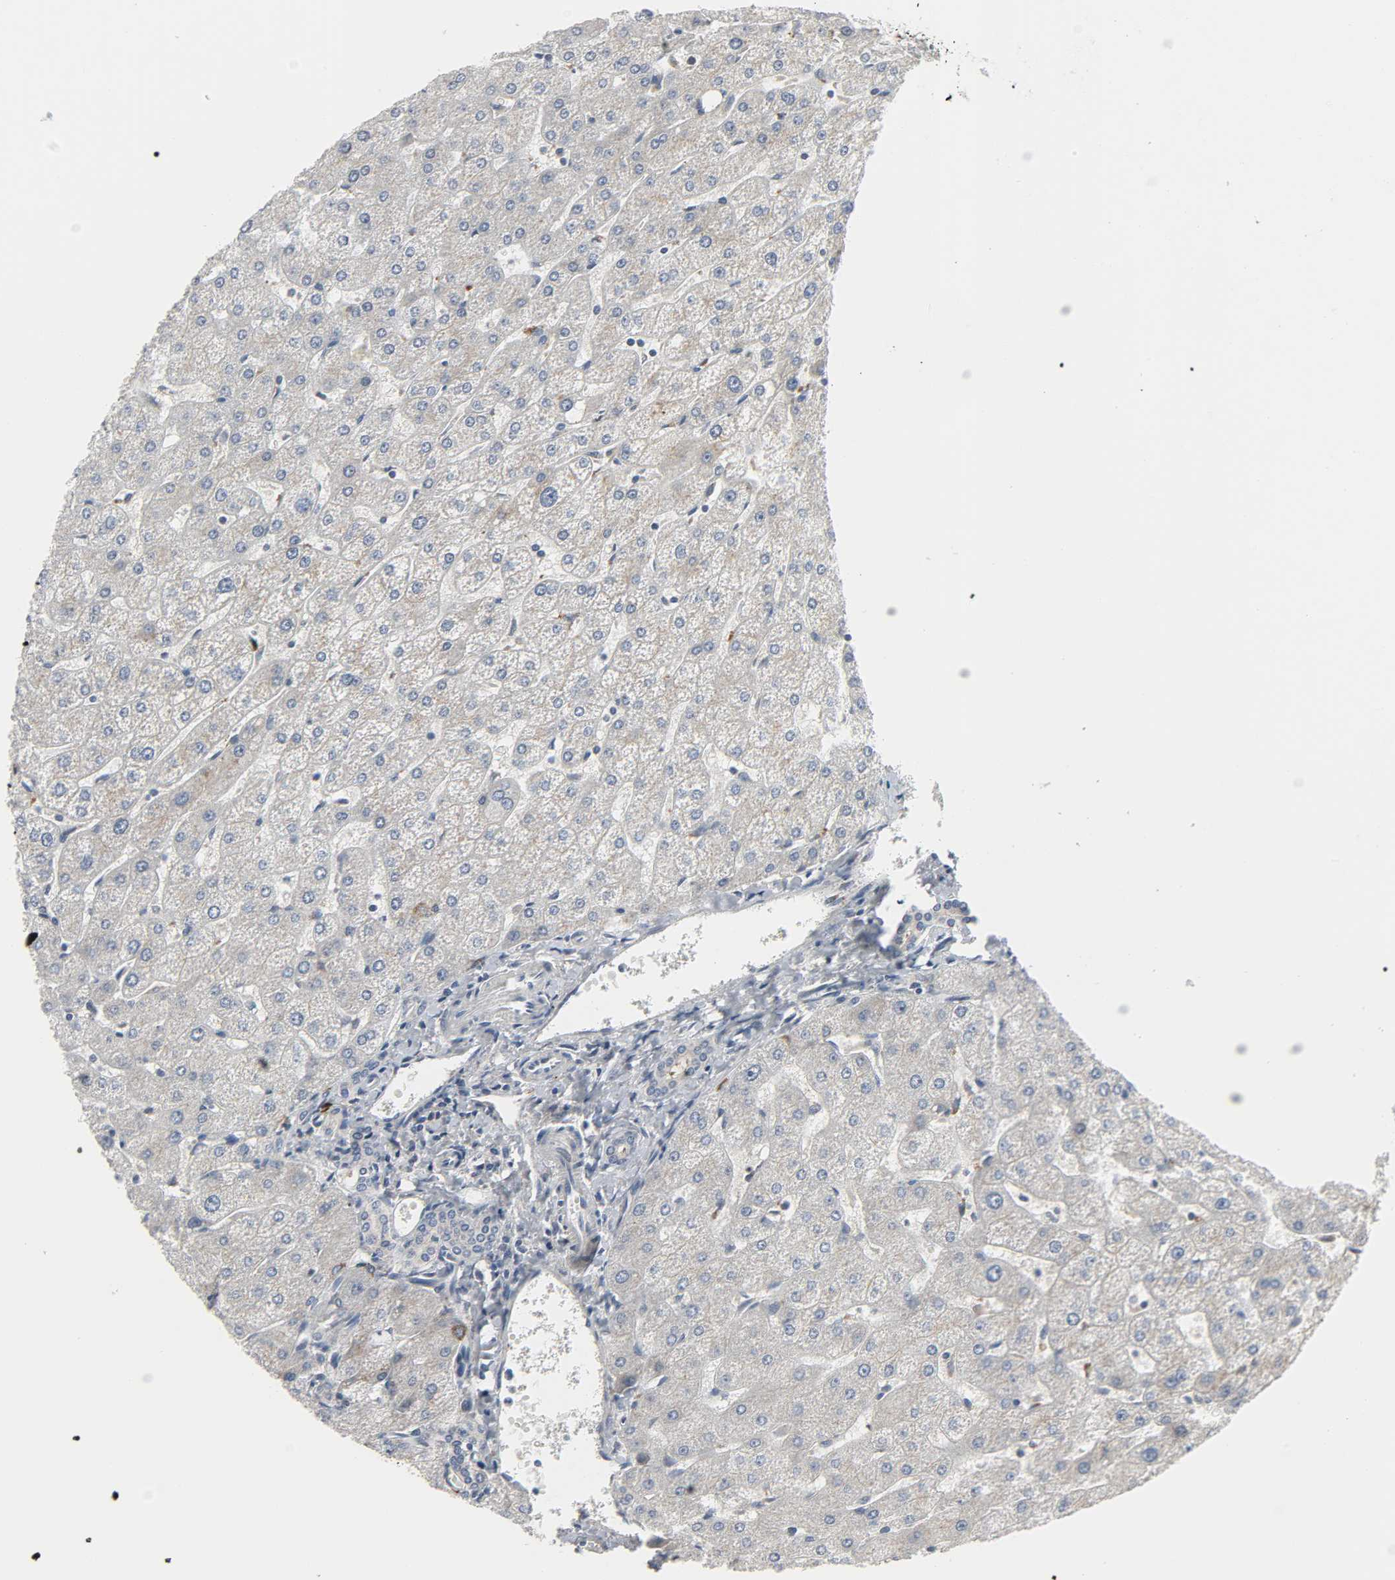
{"staining": {"intensity": "negative", "quantity": "none", "location": "none"}, "tissue": "liver", "cell_type": "Cholangiocytes", "image_type": "normal", "snomed": [{"axis": "morphology", "description": "Normal tissue, NOS"}, {"axis": "topography", "description": "Liver"}], "caption": "A high-resolution micrograph shows immunohistochemistry staining of unremarkable liver, which demonstrates no significant staining in cholangiocytes.", "gene": "CLIP1", "patient": {"sex": "male", "age": 67}}